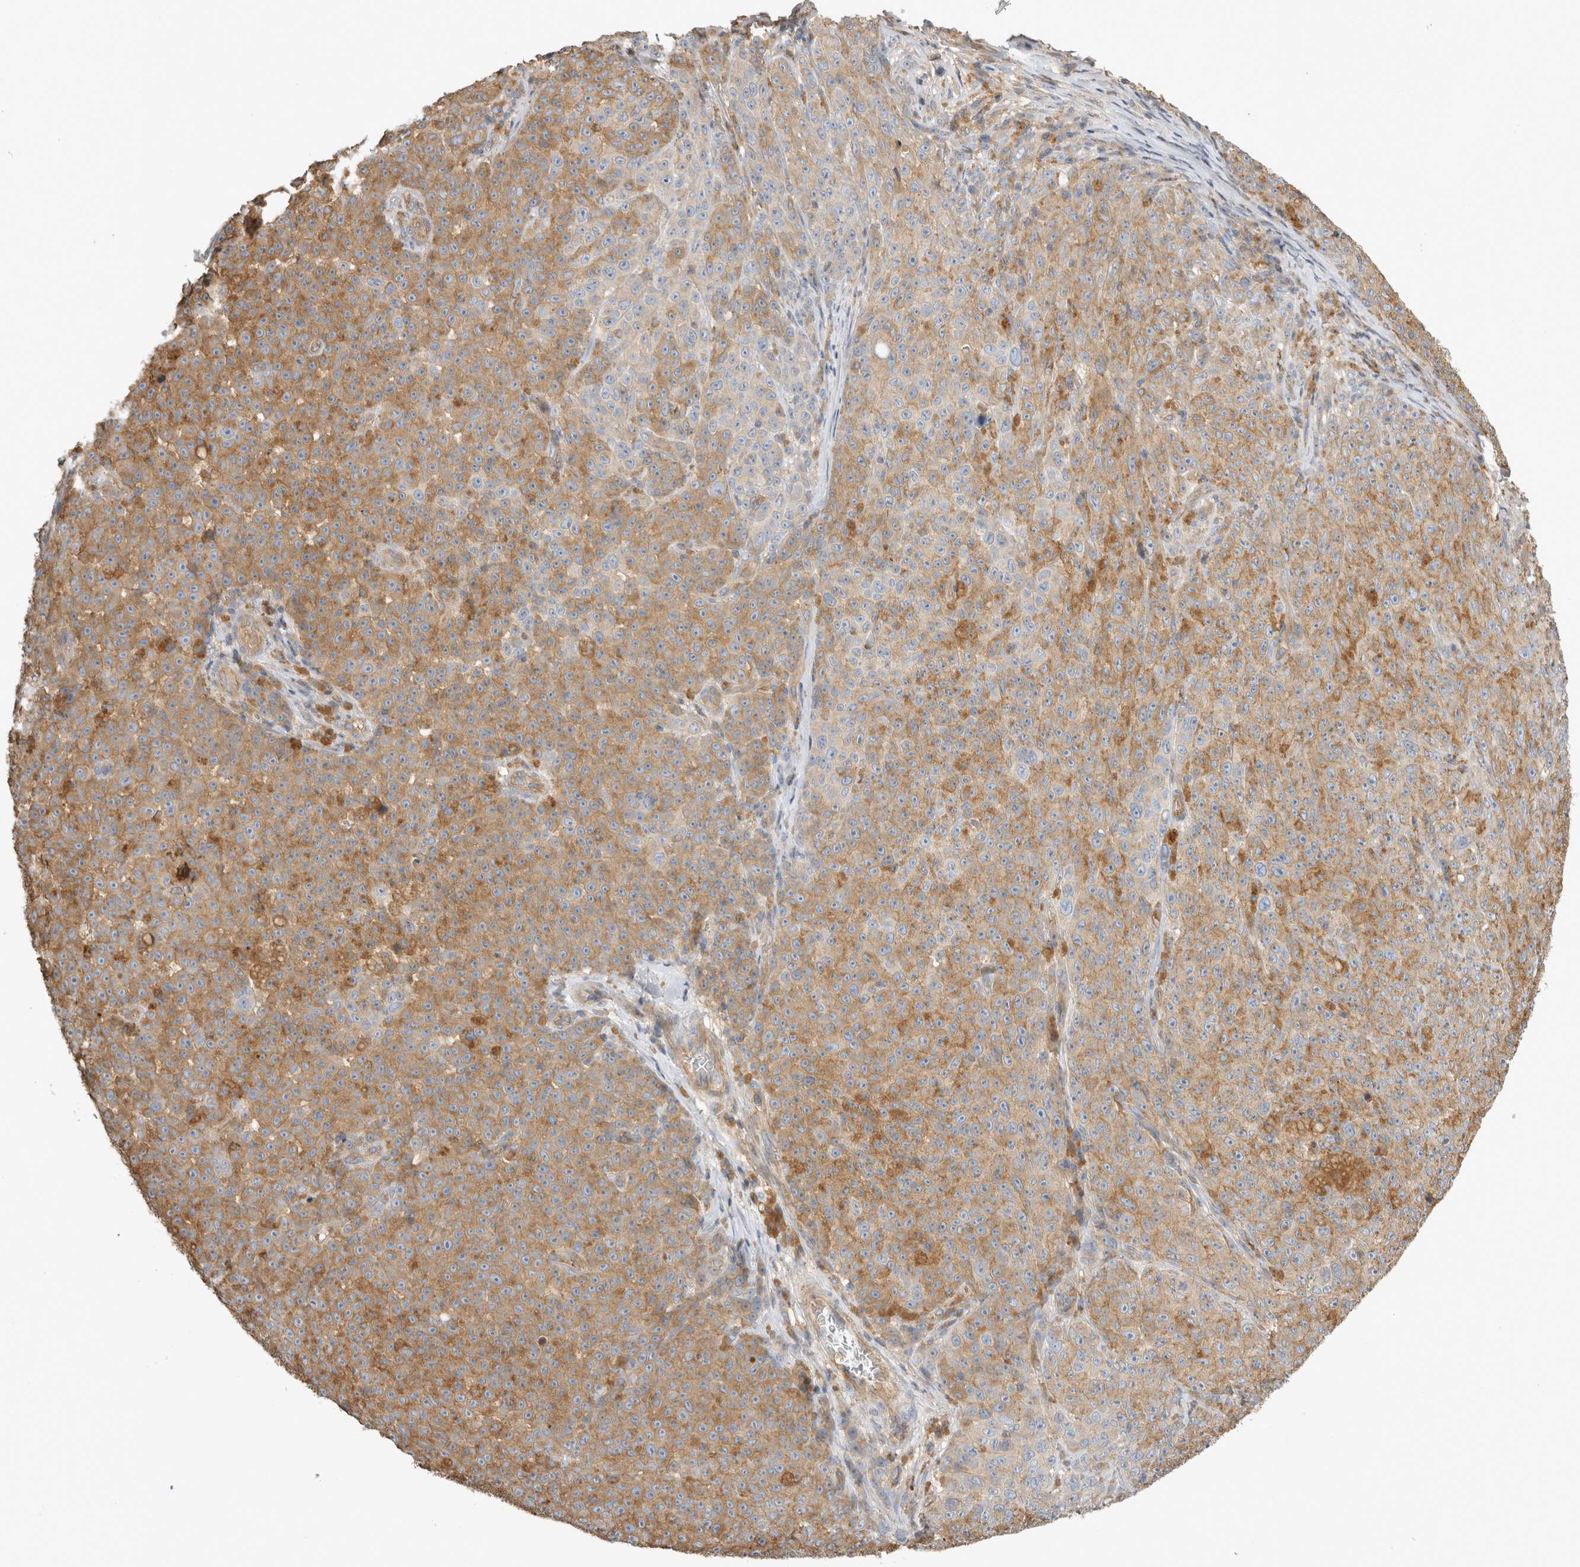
{"staining": {"intensity": "moderate", "quantity": ">75%", "location": "cytoplasmic/membranous"}, "tissue": "melanoma", "cell_type": "Tumor cells", "image_type": "cancer", "snomed": [{"axis": "morphology", "description": "Malignant melanoma, NOS"}, {"axis": "topography", "description": "Skin"}], "caption": "IHC staining of melanoma, which reveals medium levels of moderate cytoplasmic/membranous expression in approximately >75% of tumor cells indicating moderate cytoplasmic/membranous protein expression. The staining was performed using DAB (brown) for protein detection and nuclei were counterstained in hematoxylin (blue).", "gene": "CHMP6", "patient": {"sex": "female", "age": 82}}